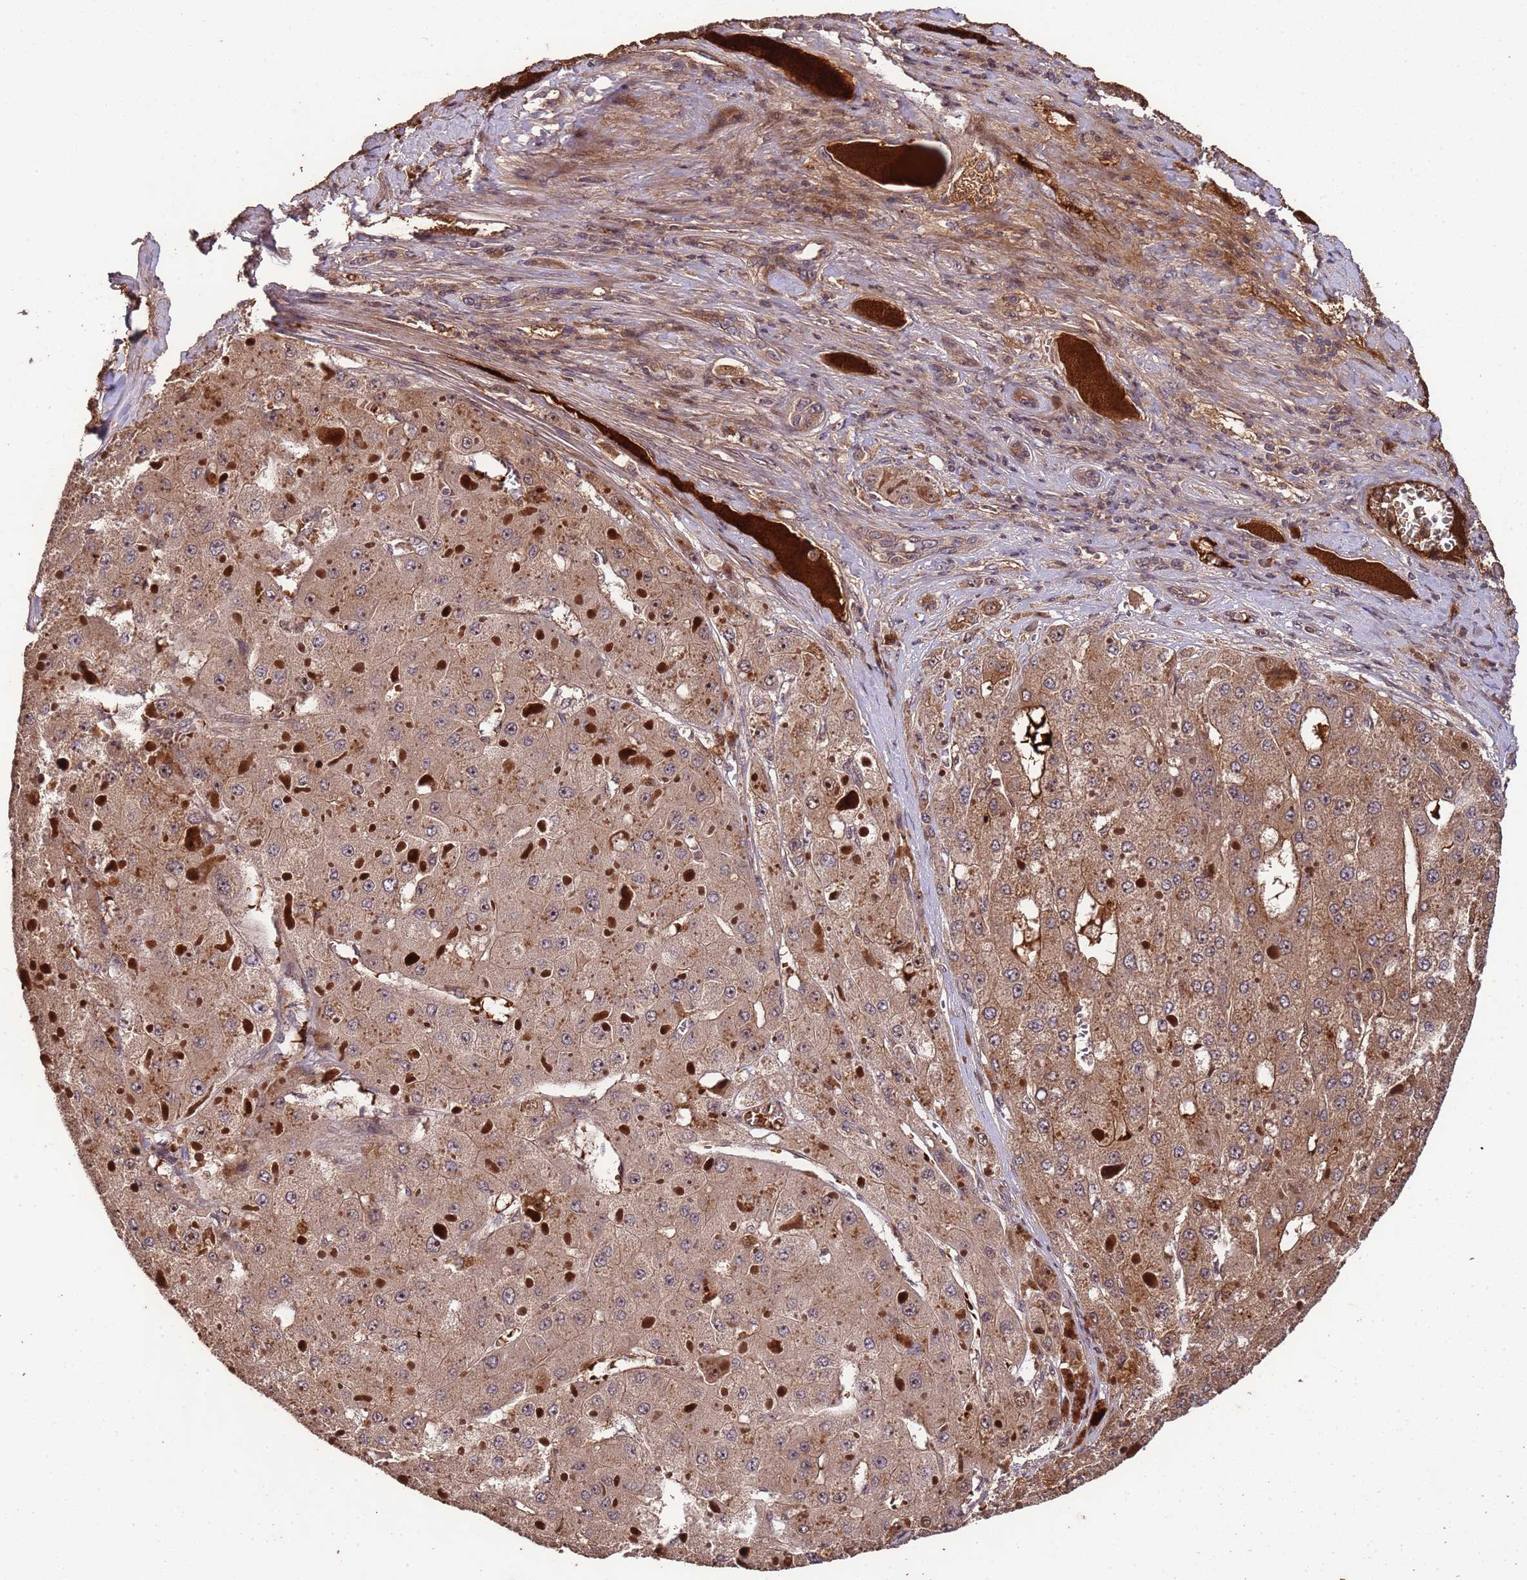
{"staining": {"intensity": "moderate", "quantity": ">75%", "location": "cytoplasmic/membranous"}, "tissue": "liver cancer", "cell_type": "Tumor cells", "image_type": "cancer", "snomed": [{"axis": "morphology", "description": "Carcinoma, Hepatocellular, NOS"}, {"axis": "topography", "description": "Liver"}], "caption": "DAB immunohistochemical staining of human hepatocellular carcinoma (liver) shows moderate cytoplasmic/membranous protein positivity in approximately >75% of tumor cells.", "gene": "CCDC184", "patient": {"sex": "female", "age": 73}}